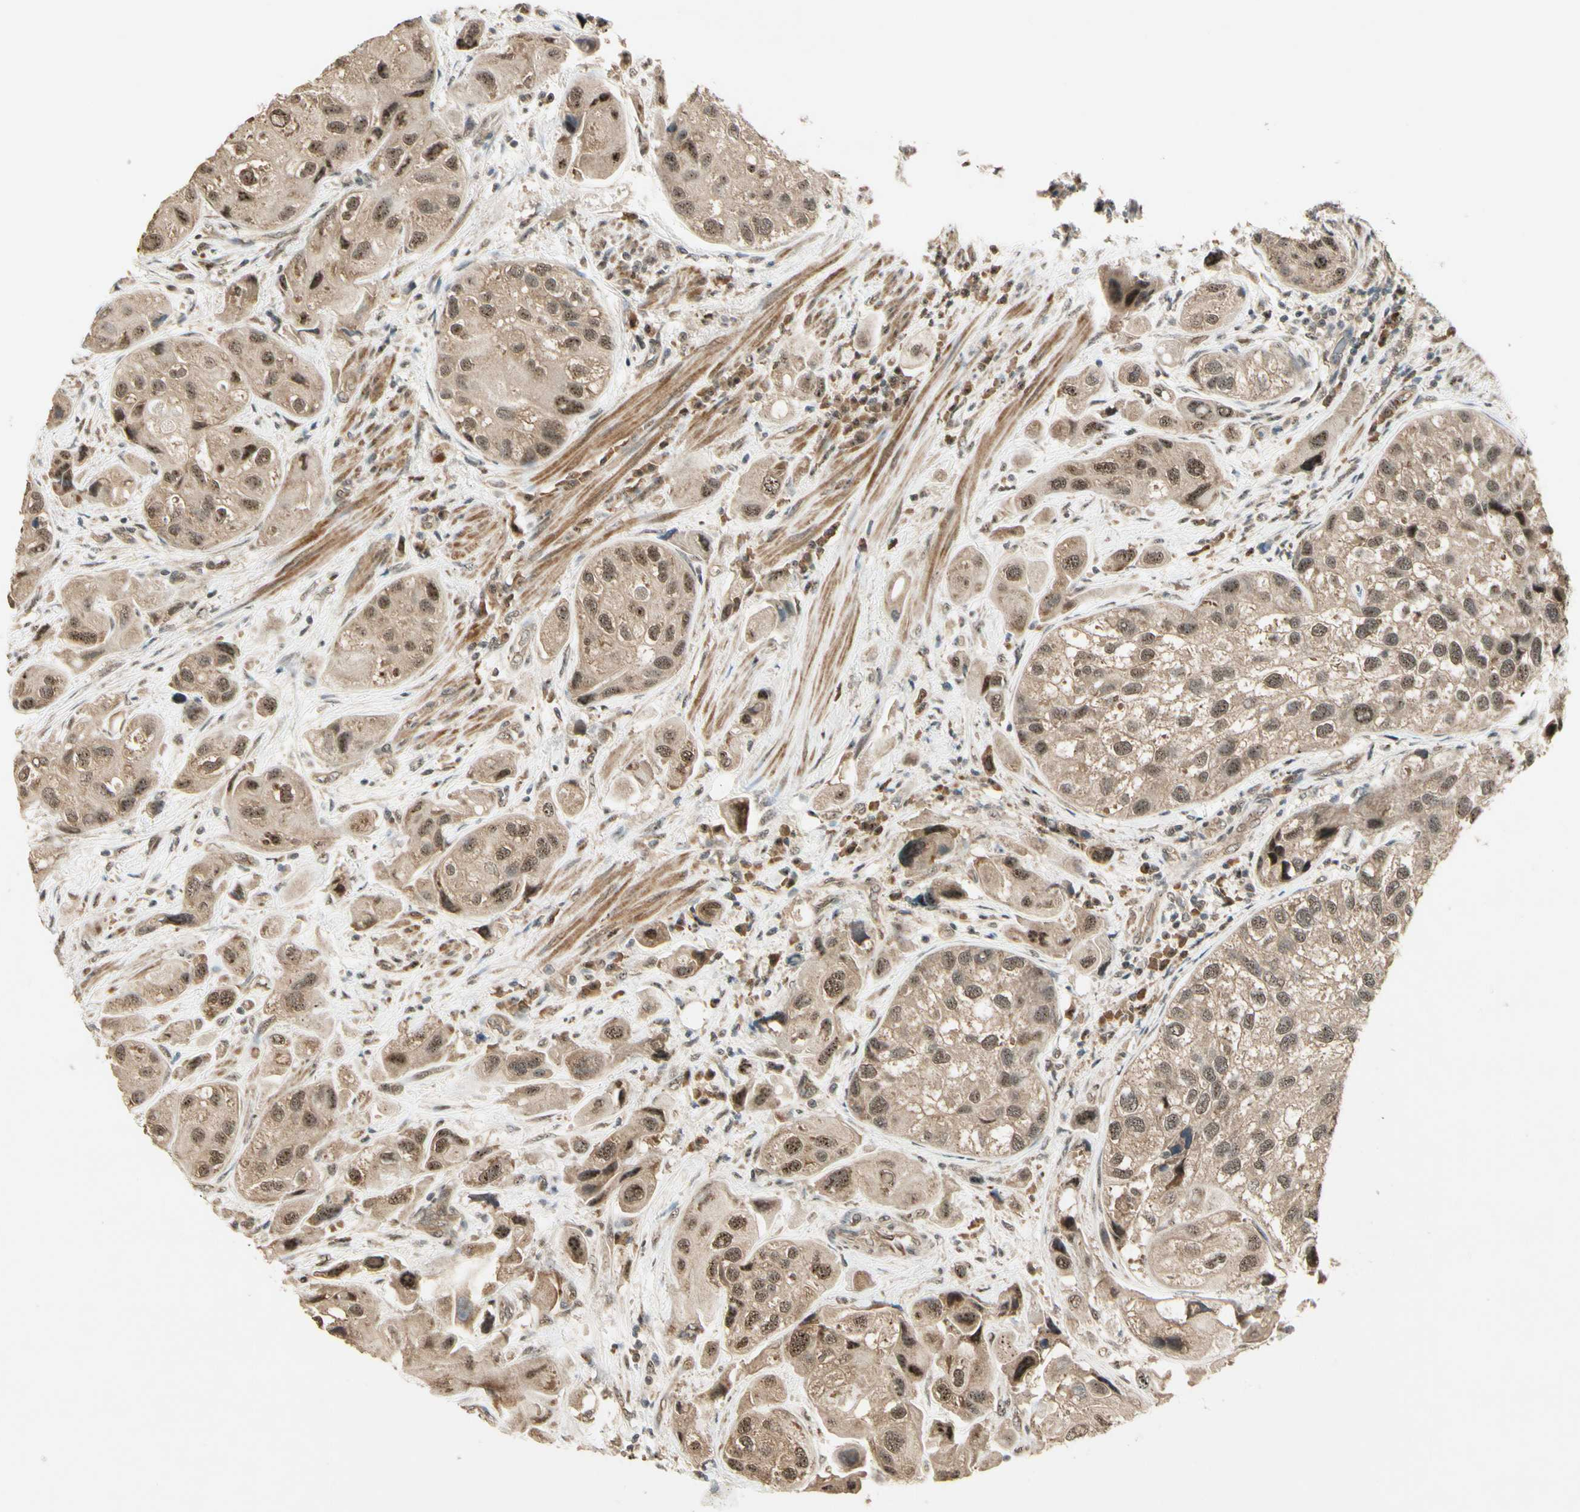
{"staining": {"intensity": "moderate", "quantity": ">75%", "location": "cytoplasmic/membranous,nuclear"}, "tissue": "urothelial cancer", "cell_type": "Tumor cells", "image_type": "cancer", "snomed": [{"axis": "morphology", "description": "Urothelial carcinoma, High grade"}, {"axis": "topography", "description": "Urinary bladder"}], "caption": "Human urothelial cancer stained with a protein marker reveals moderate staining in tumor cells.", "gene": "MCPH1", "patient": {"sex": "female", "age": 64}}